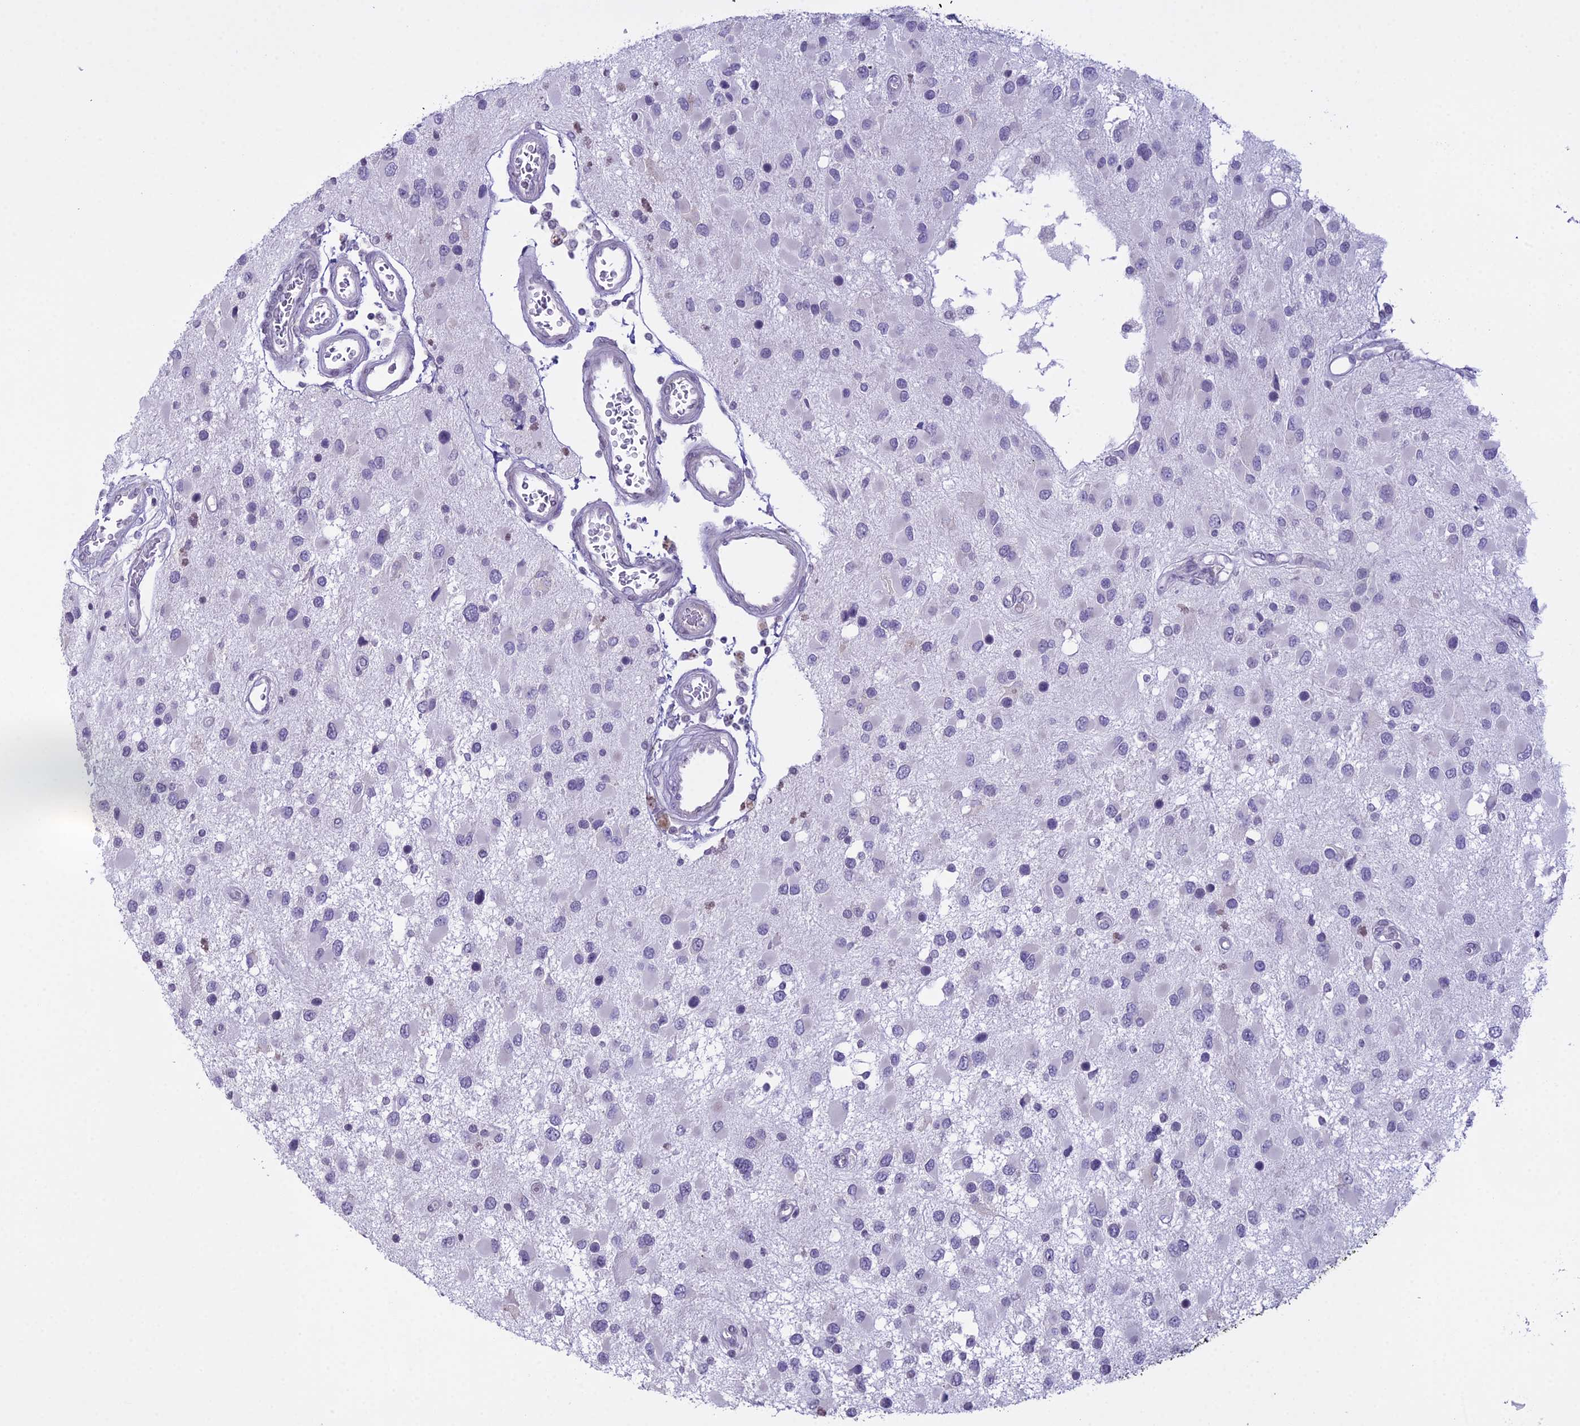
{"staining": {"intensity": "negative", "quantity": "none", "location": "none"}, "tissue": "glioma", "cell_type": "Tumor cells", "image_type": "cancer", "snomed": [{"axis": "morphology", "description": "Glioma, malignant, High grade"}, {"axis": "topography", "description": "Brain"}], "caption": "Immunohistochemistry micrograph of glioma stained for a protein (brown), which reveals no expression in tumor cells.", "gene": "RPS26", "patient": {"sex": "male", "age": 53}}